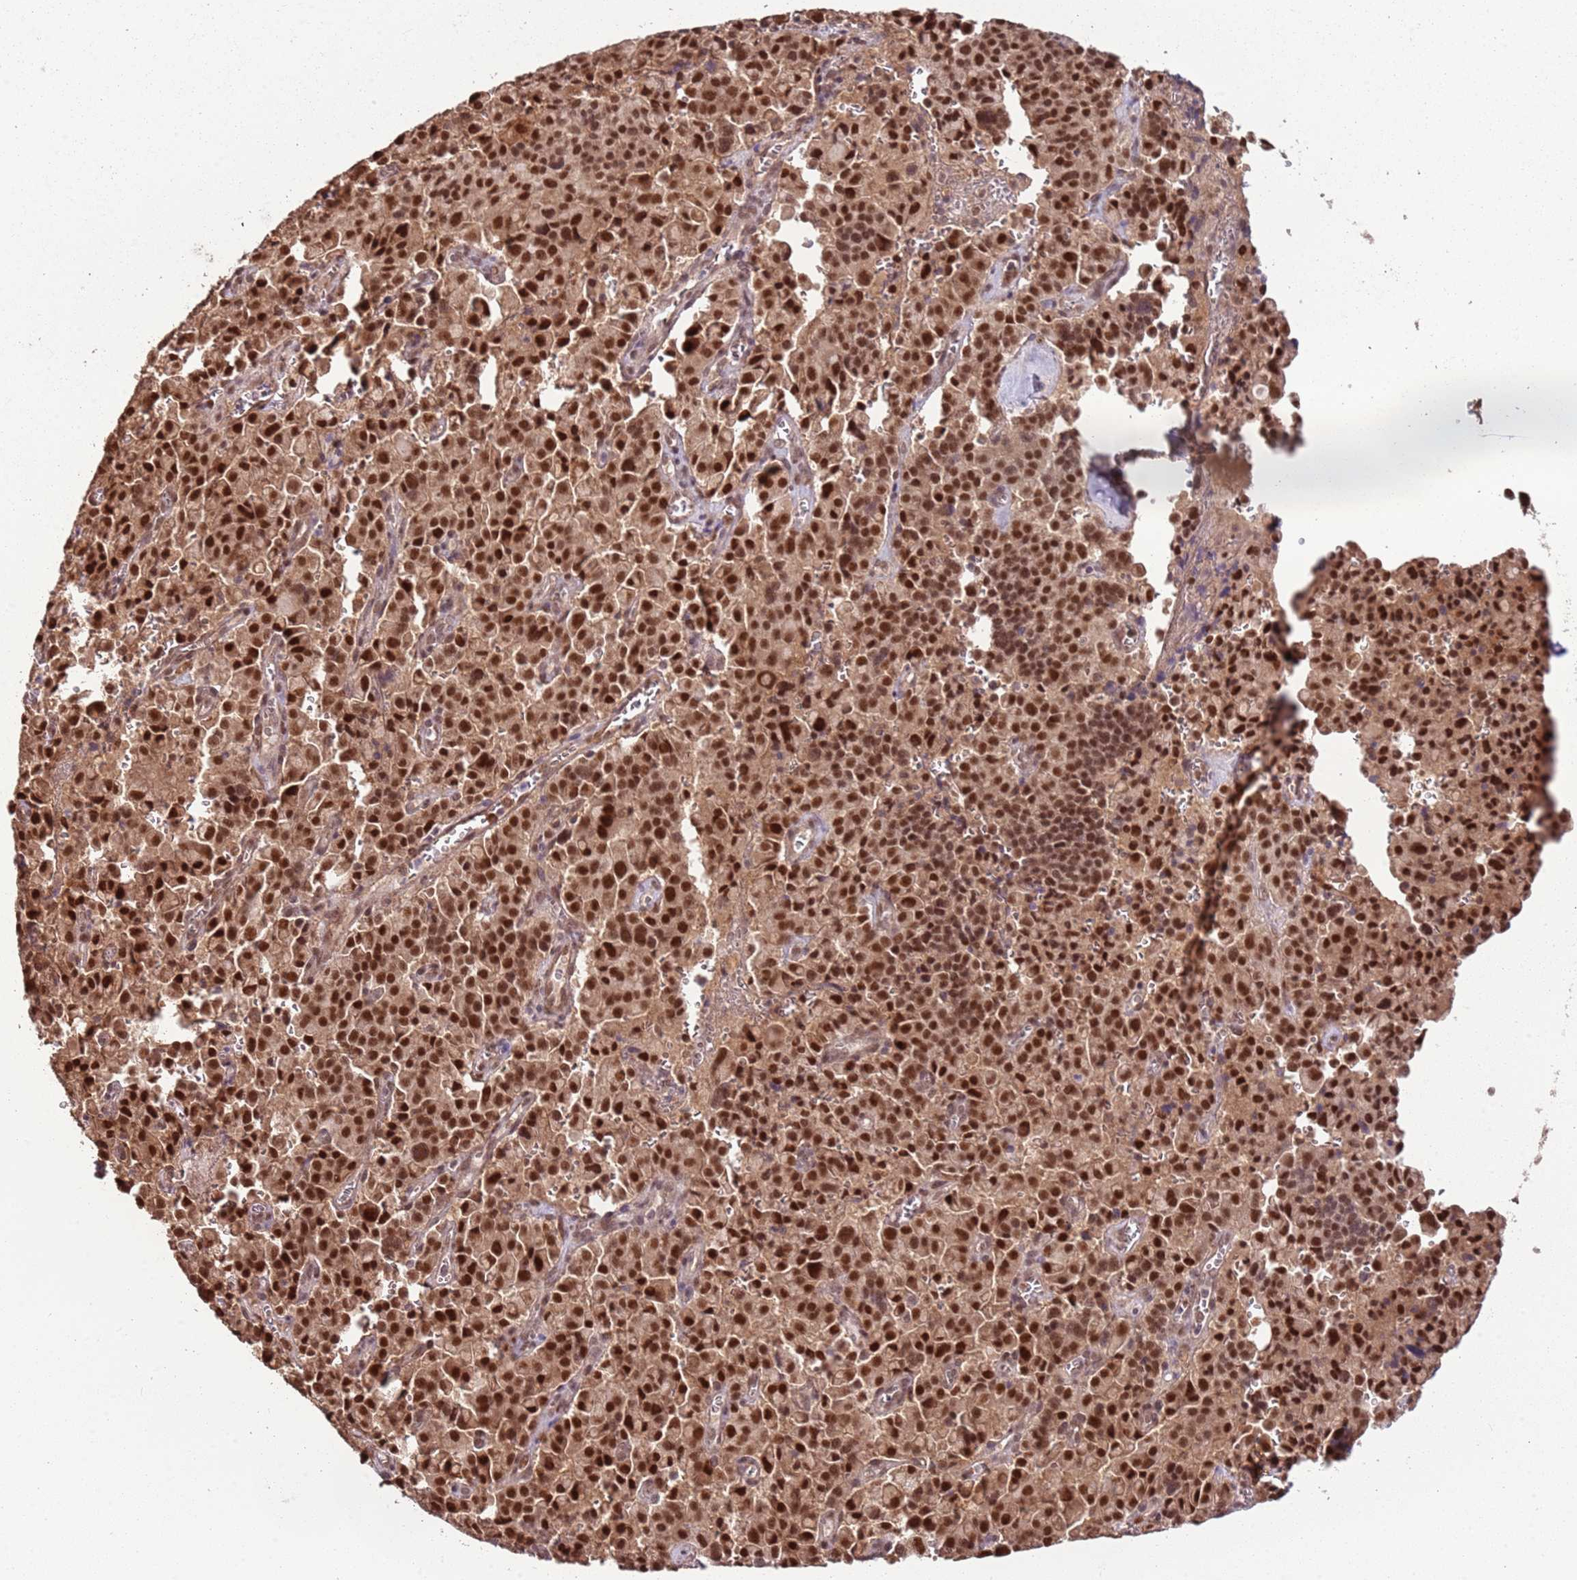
{"staining": {"intensity": "strong", "quantity": ">75%", "location": "nuclear"}, "tissue": "pancreatic cancer", "cell_type": "Tumor cells", "image_type": "cancer", "snomed": [{"axis": "morphology", "description": "Adenocarcinoma, NOS"}, {"axis": "topography", "description": "Pancreas"}], "caption": "Strong nuclear protein positivity is seen in about >75% of tumor cells in pancreatic cancer. (IHC, brightfield microscopy, high magnification).", "gene": "POLR3H", "patient": {"sex": "male", "age": 65}}